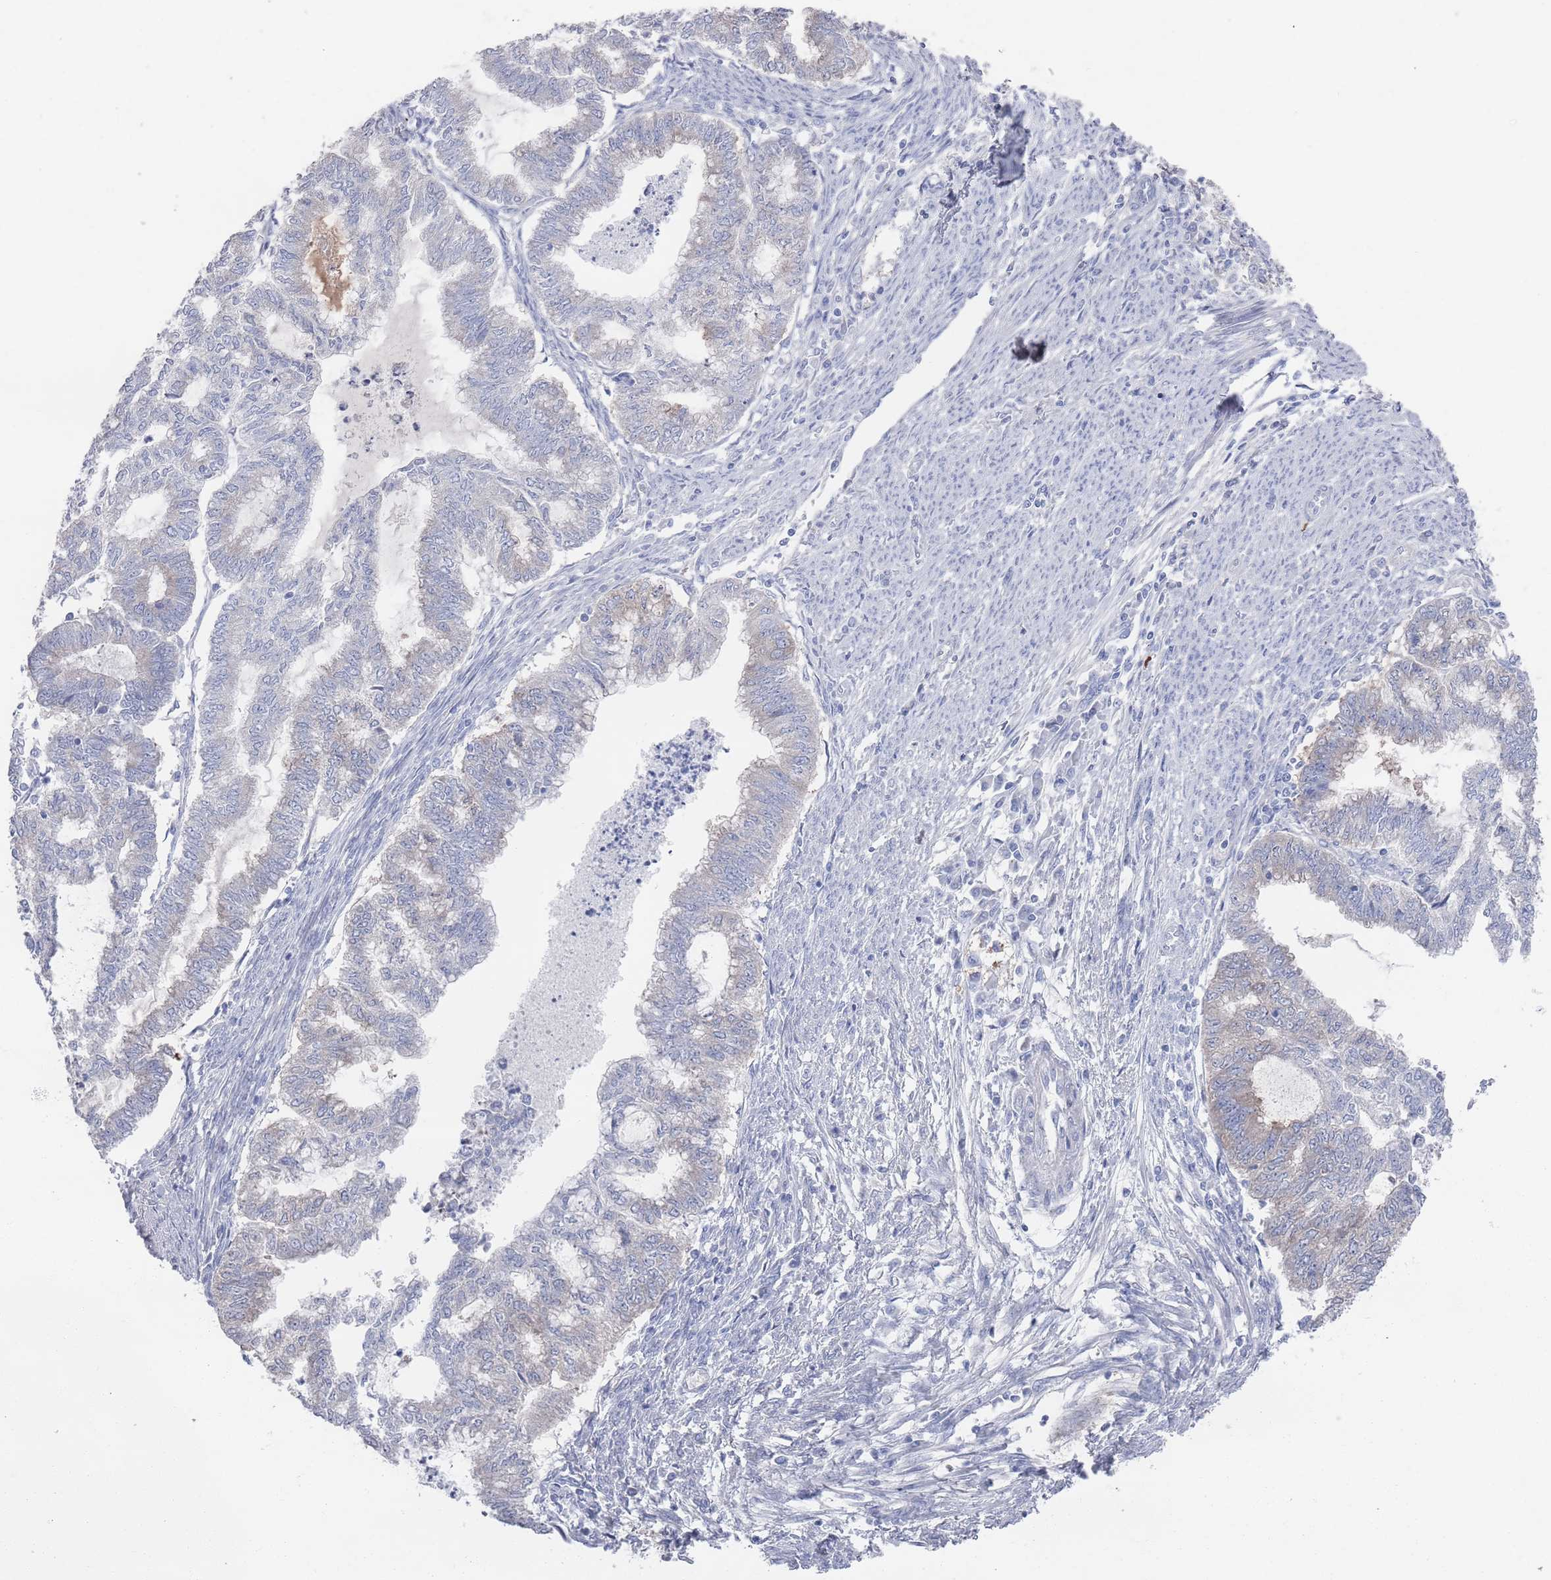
{"staining": {"intensity": "negative", "quantity": "none", "location": "none"}, "tissue": "endometrial cancer", "cell_type": "Tumor cells", "image_type": "cancer", "snomed": [{"axis": "morphology", "description": "Adenocarcinoma, NOS"}, {"axis": "topography", "description": "Endometrium"}], "caption": "Tumor cells are negative for brown protein staining in adenocarcinoma (endometrial).", "gene": "TMCO3", "patient": {"sex": "female", "age": 79}}